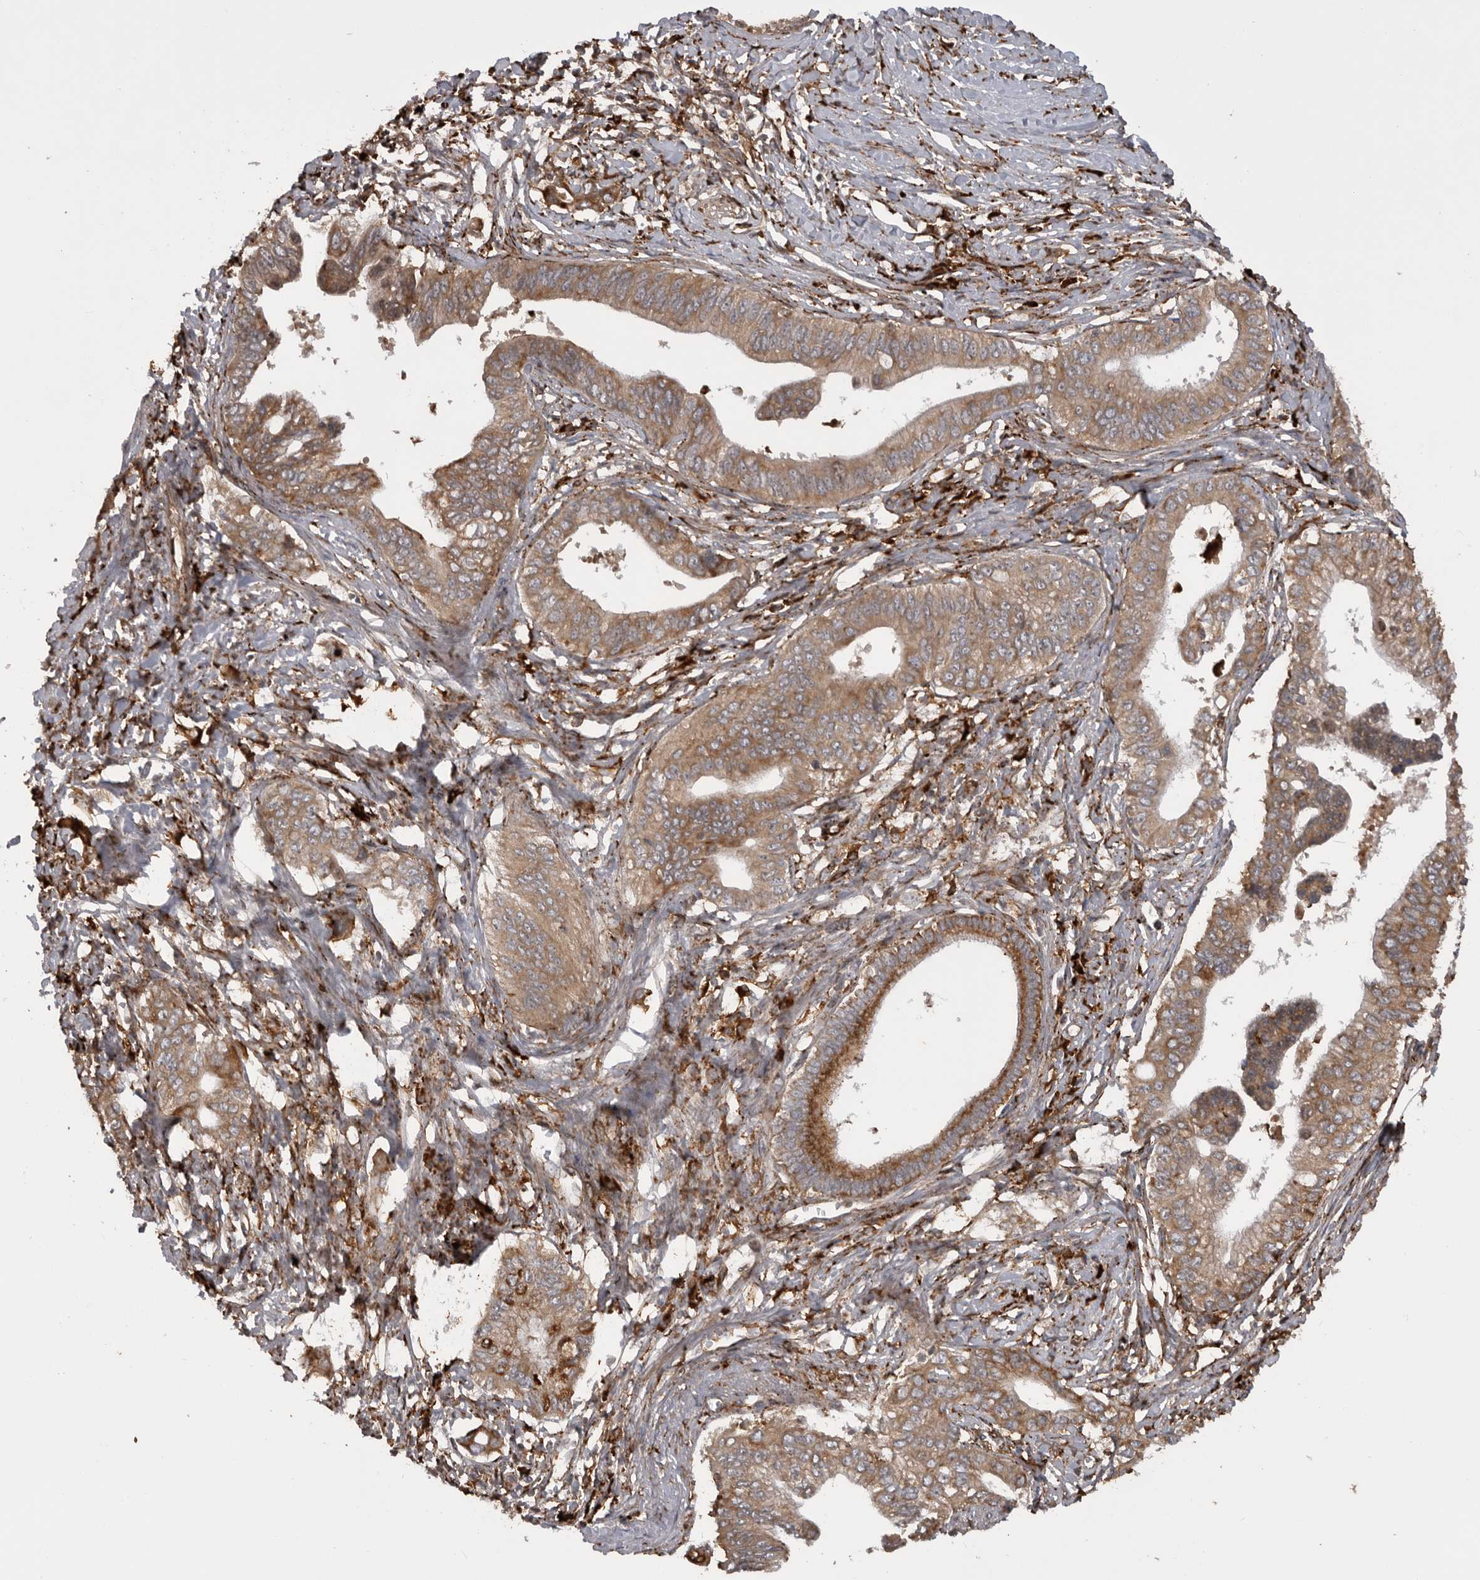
{"staining": {"intensity": "moderate", "quantity": ">75%", "location": "cytoplasmic/membranous"}, "tissue": "pancreatic cancer", "cell_type": "Tumor cells", "image_type": "cancer", "snomed": [{"axis": "morphology", "description": "Normal tissue, NOS"}, {"axis": "morphology", "description": "Adenocarcinoma, NOS"}, {"axis": "topography", "description": "Pancreas"}, {"axis": "topography", "description": "Peripheral nerve tissue"}], "caption": "There is medium levels of moderate cytoplasmic/membranous positivity in tumor cells of adenocarcinoma (pancreatic), as demonstrated by immunohistochemical staining (brown color).", "gene": "RAB3GAP2", "patient": {"sex": "male", "age": 59}}